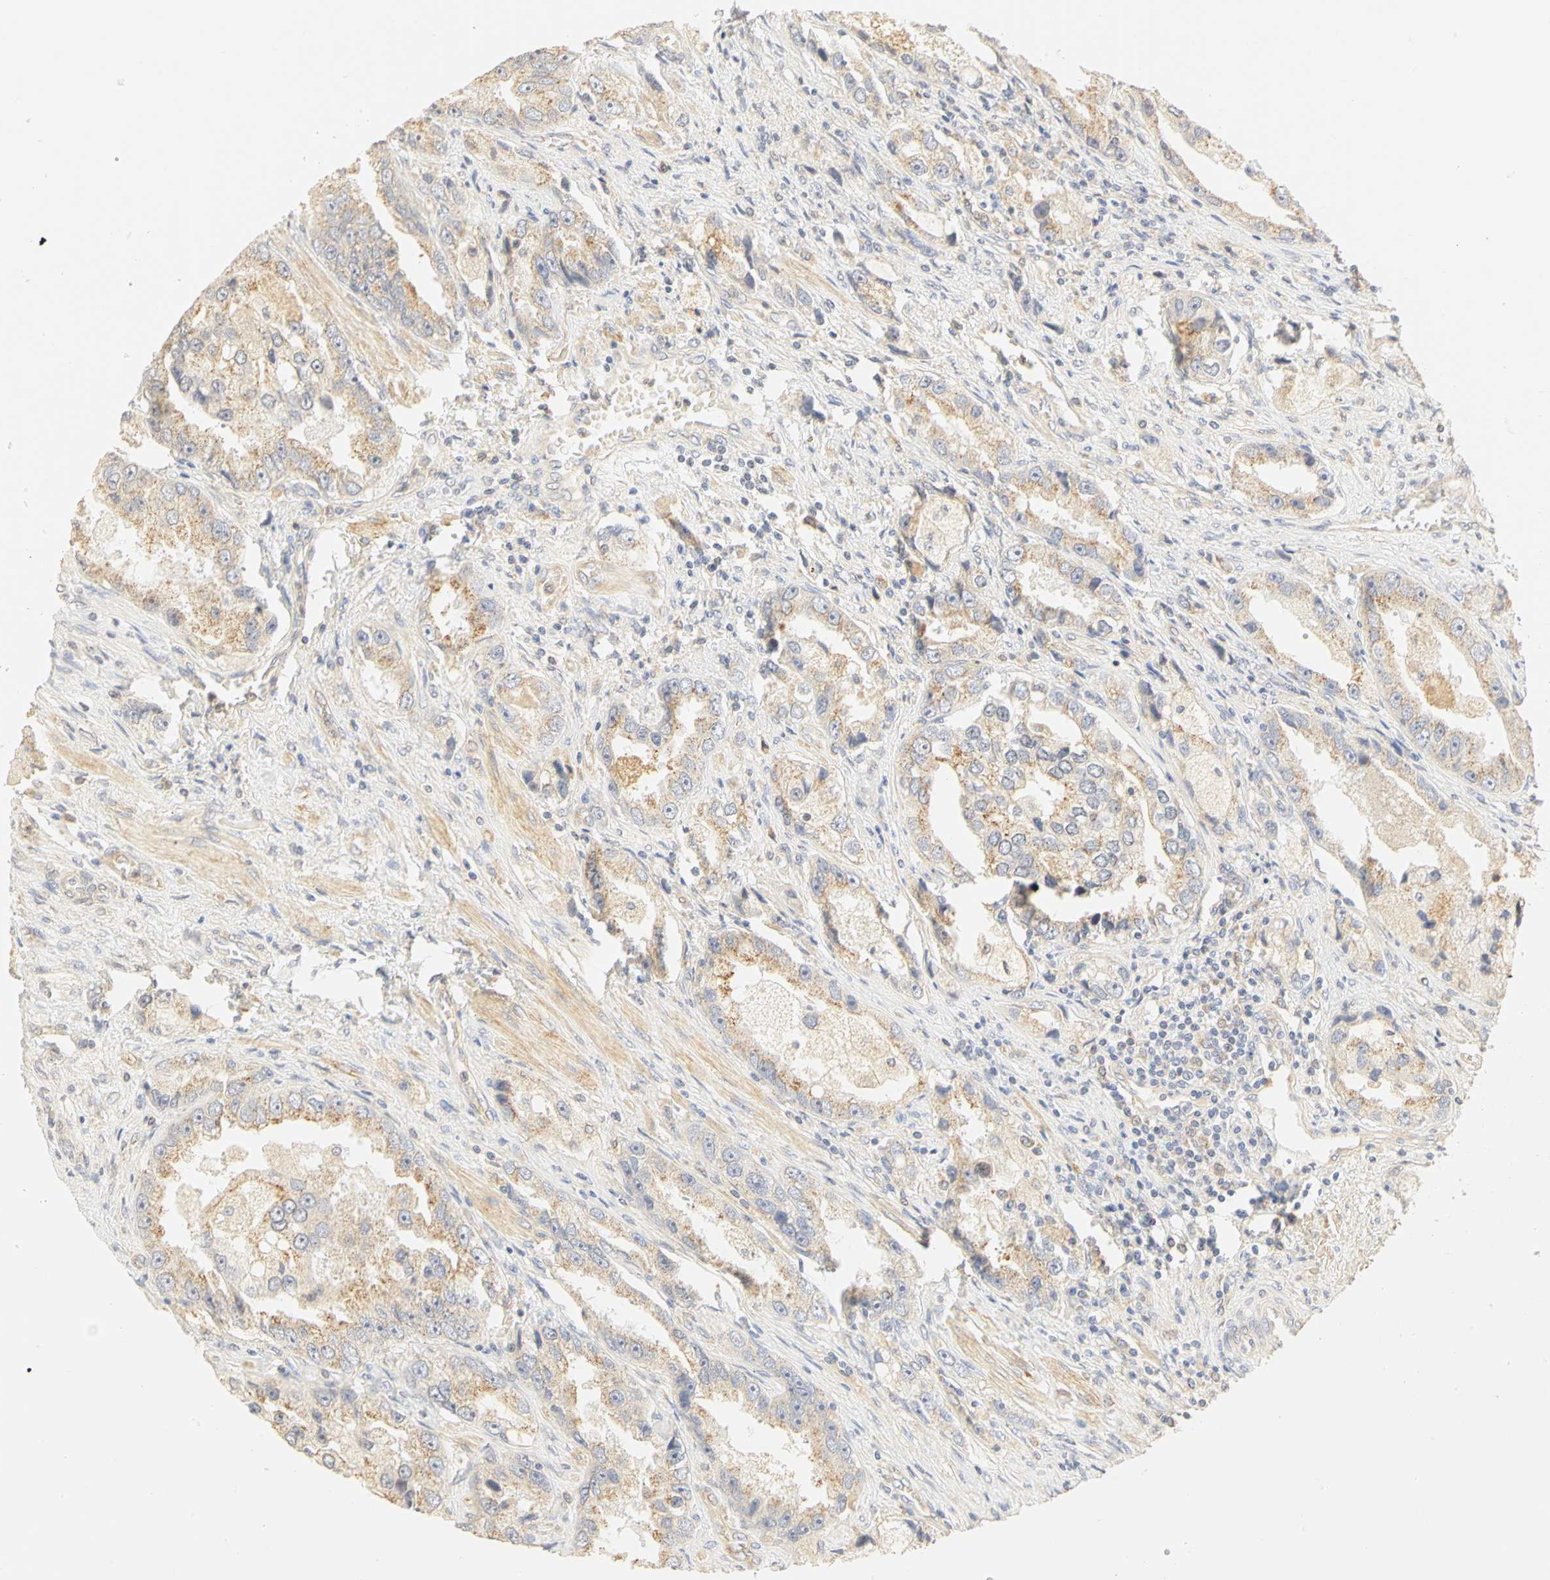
{"staining": {"intensity": "weak", "quantity": ">75%", "location": "cytoplasmic/membranous"}, "tissue": "prostate cancer", "cell_type": "Tumor cells", "image_type": "cancer", "snomed": [{"axis": "morphology", "description": "Adenocarcinoma, High grade"}, {"axis": "topography", "description": "Prostate"}], "caption": "Immunohistochemistry (IHC) staining of prostate high-grade adenocarcinoma, which exhibits low levels of weak cytoplasmic/membranous expression in approximately >75% of tumor cells indicating weak cytoplasmic/membranous protein staining. The staining was performed using DAB (3,3'-diaminobenzidine) (brown) for protein detection and nuclei were counterstained in hematoxylin (blue).", "gene": "GNRH2", "patient": {"sex": "male", "age": 63}}